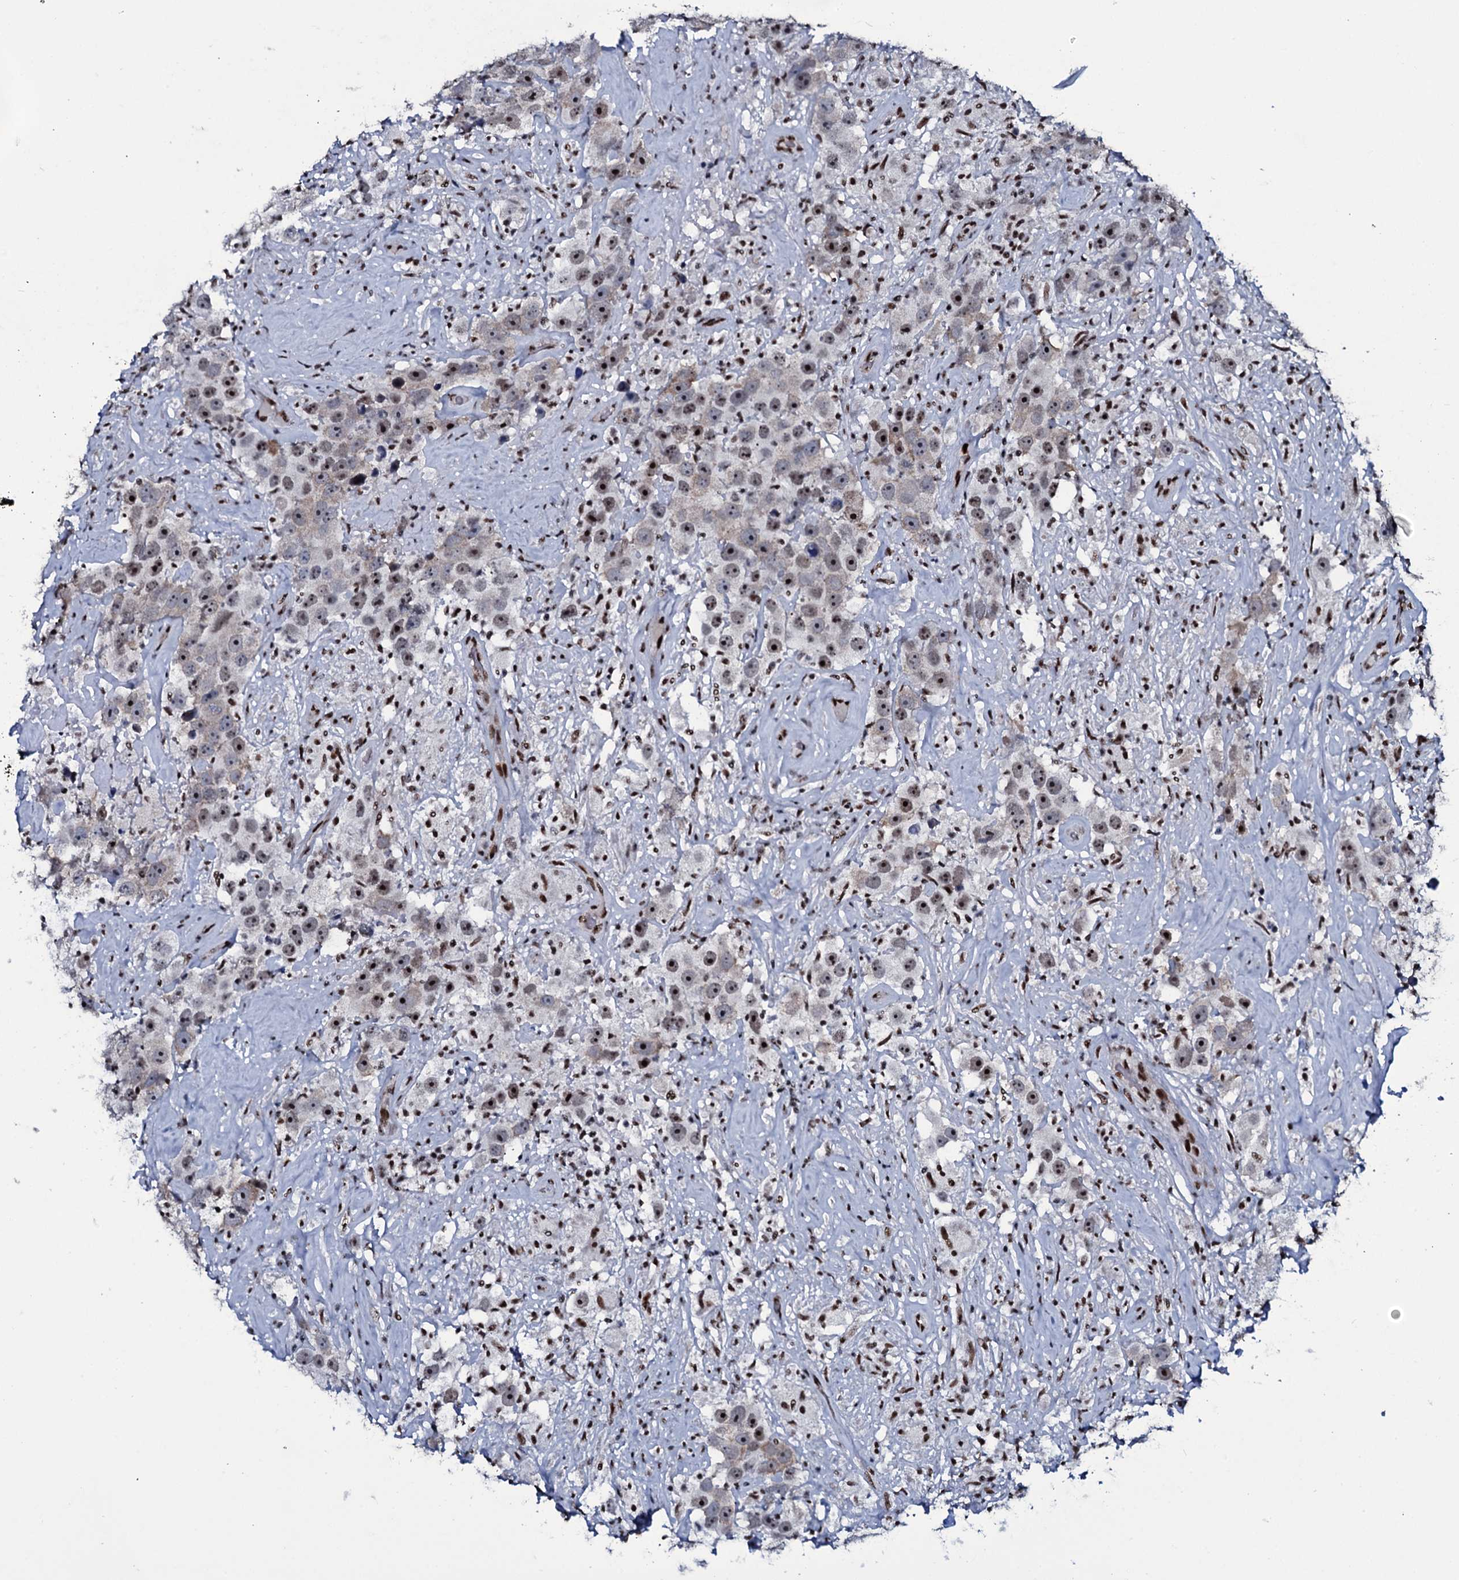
{"staining": {"intensity": "moderate", "quantity": "25%-75%", "location": "nuclear"}, "tissue": "testis cancer", "cell_type": "Tumor cells", "image_type": "cancer", "snomed": [{"axis": "morphology", "description": "Seminoma, NOS"}, {"axis": "topography", "description": "Testis"}], "caption": "Testis cancer was stained to show a protein in brown. There is medium levels of moderate nuclear staining in approximately 25%-75% of tumor cells. (Brightfield microscopy of DAB IHC at high magnification).", "gene": "ZMIZ2", "patient": {"sex": "male", "age": 49}}